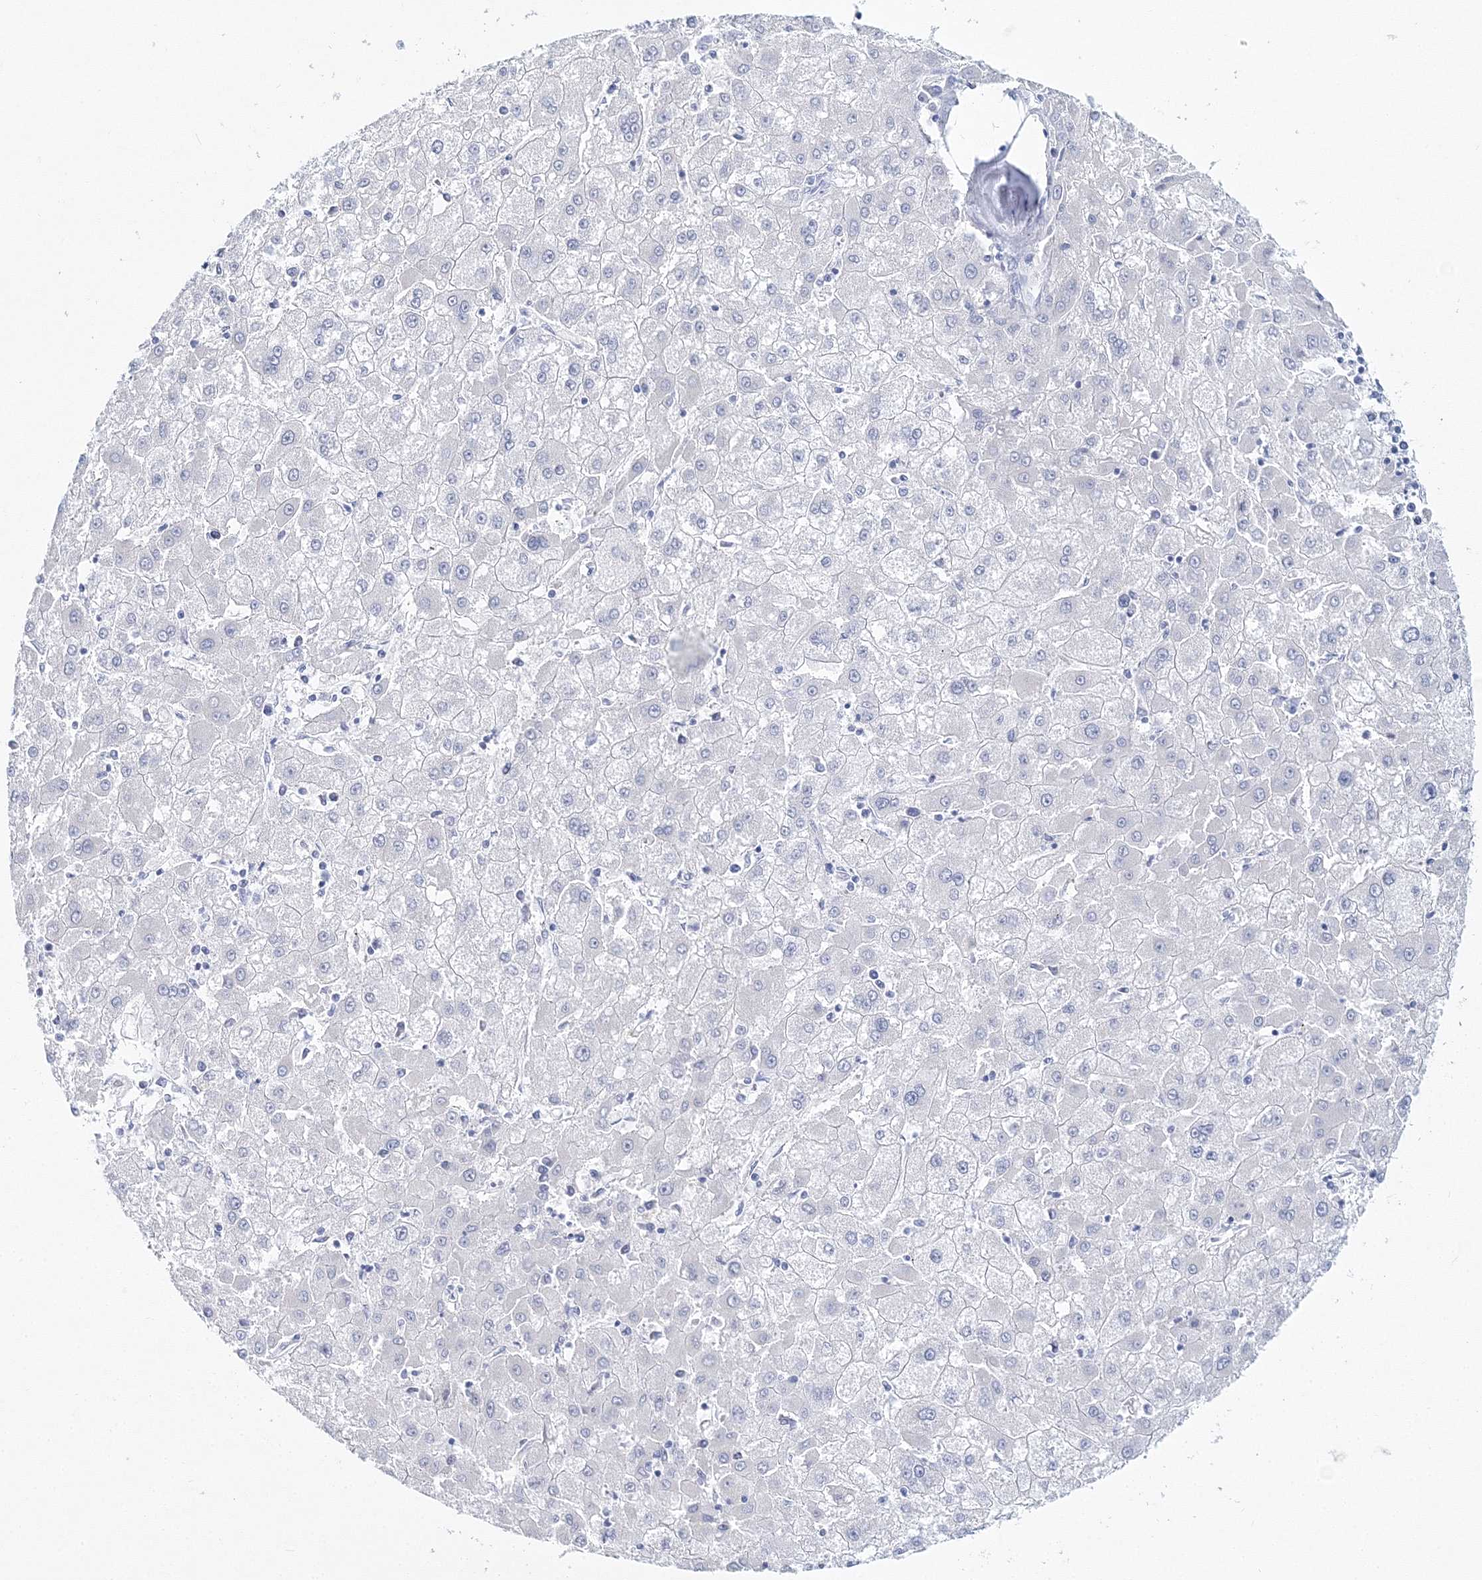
{"staining": {"intensity": "negative", "quantity": "none", "location": "none"}, "tissue": "liver cancer", "cell_type": "Tumor cells", "image_type": "cancer", "snomed": [{"axis": "morphology", "description": "Carcinoma, Hepatocellular, NOS"}, {"axis": "topography", "description": "Liver"}], "caption": "The photomicrograph reveals no significant expression in tumor cells of liver hepatocellular carcinoma.", "gene": "MYOZ2", "patient": {"sex": "male", "age": 72}}